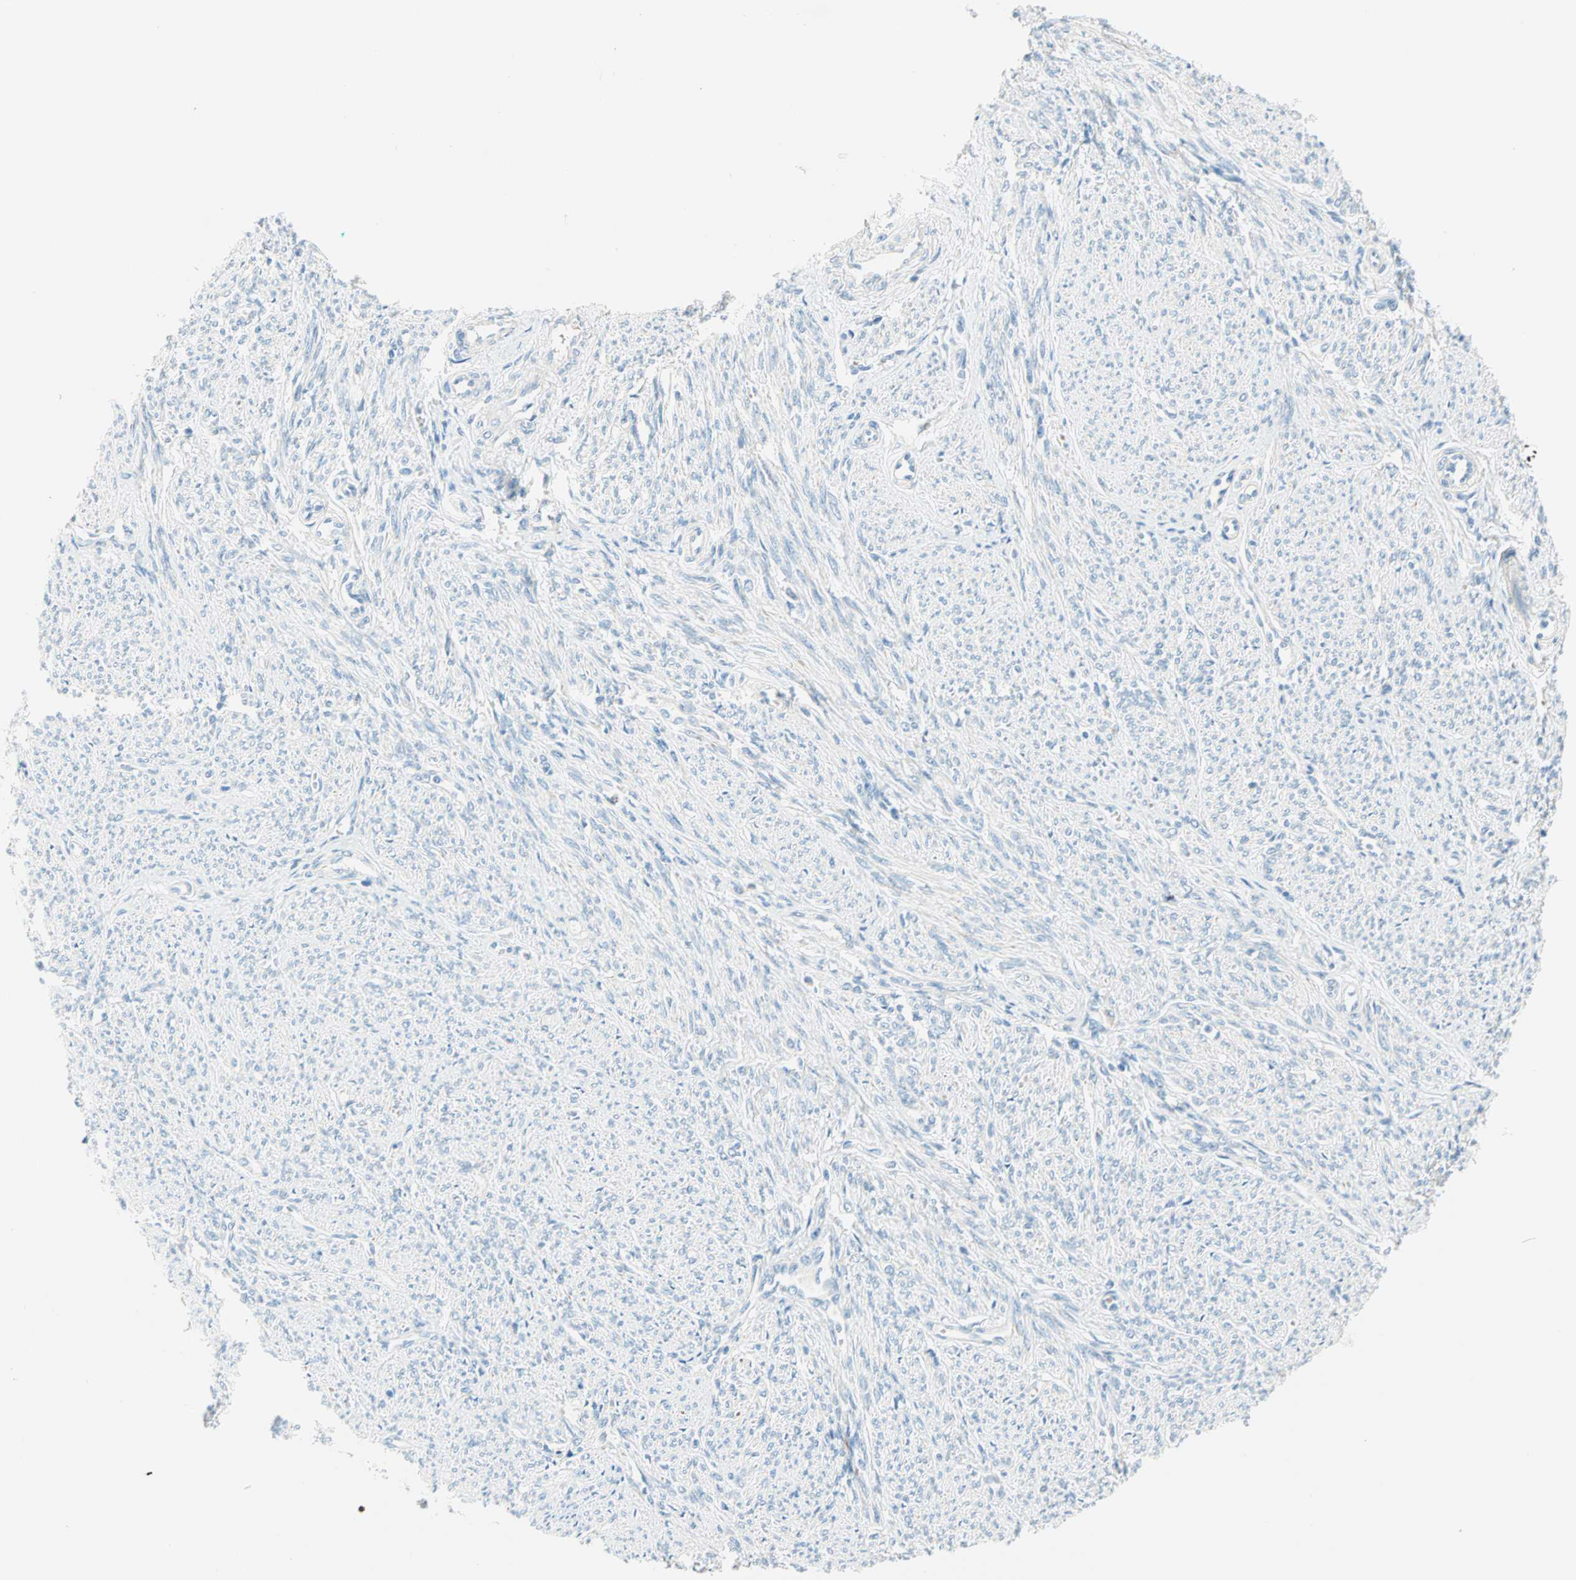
{"staining": {"intensity": "negative", "quantity": "none", "location": "none"}, "tissue": "smooth muscle", "cell_type": "Smooth muscle cells", "image_type": "normal", "snomed": [{"axis": "morphology", "description": "Normal tissue, NOS"}, {"axis": "topography", "description": "Smooth muscle"}], "caption": "This is an IHC photomicrograph of normal human smooth muscle. There is no staining in smooth muscle cells.", "gene": "TMEM163", "patient": {"sex": "female", "age": 65}}